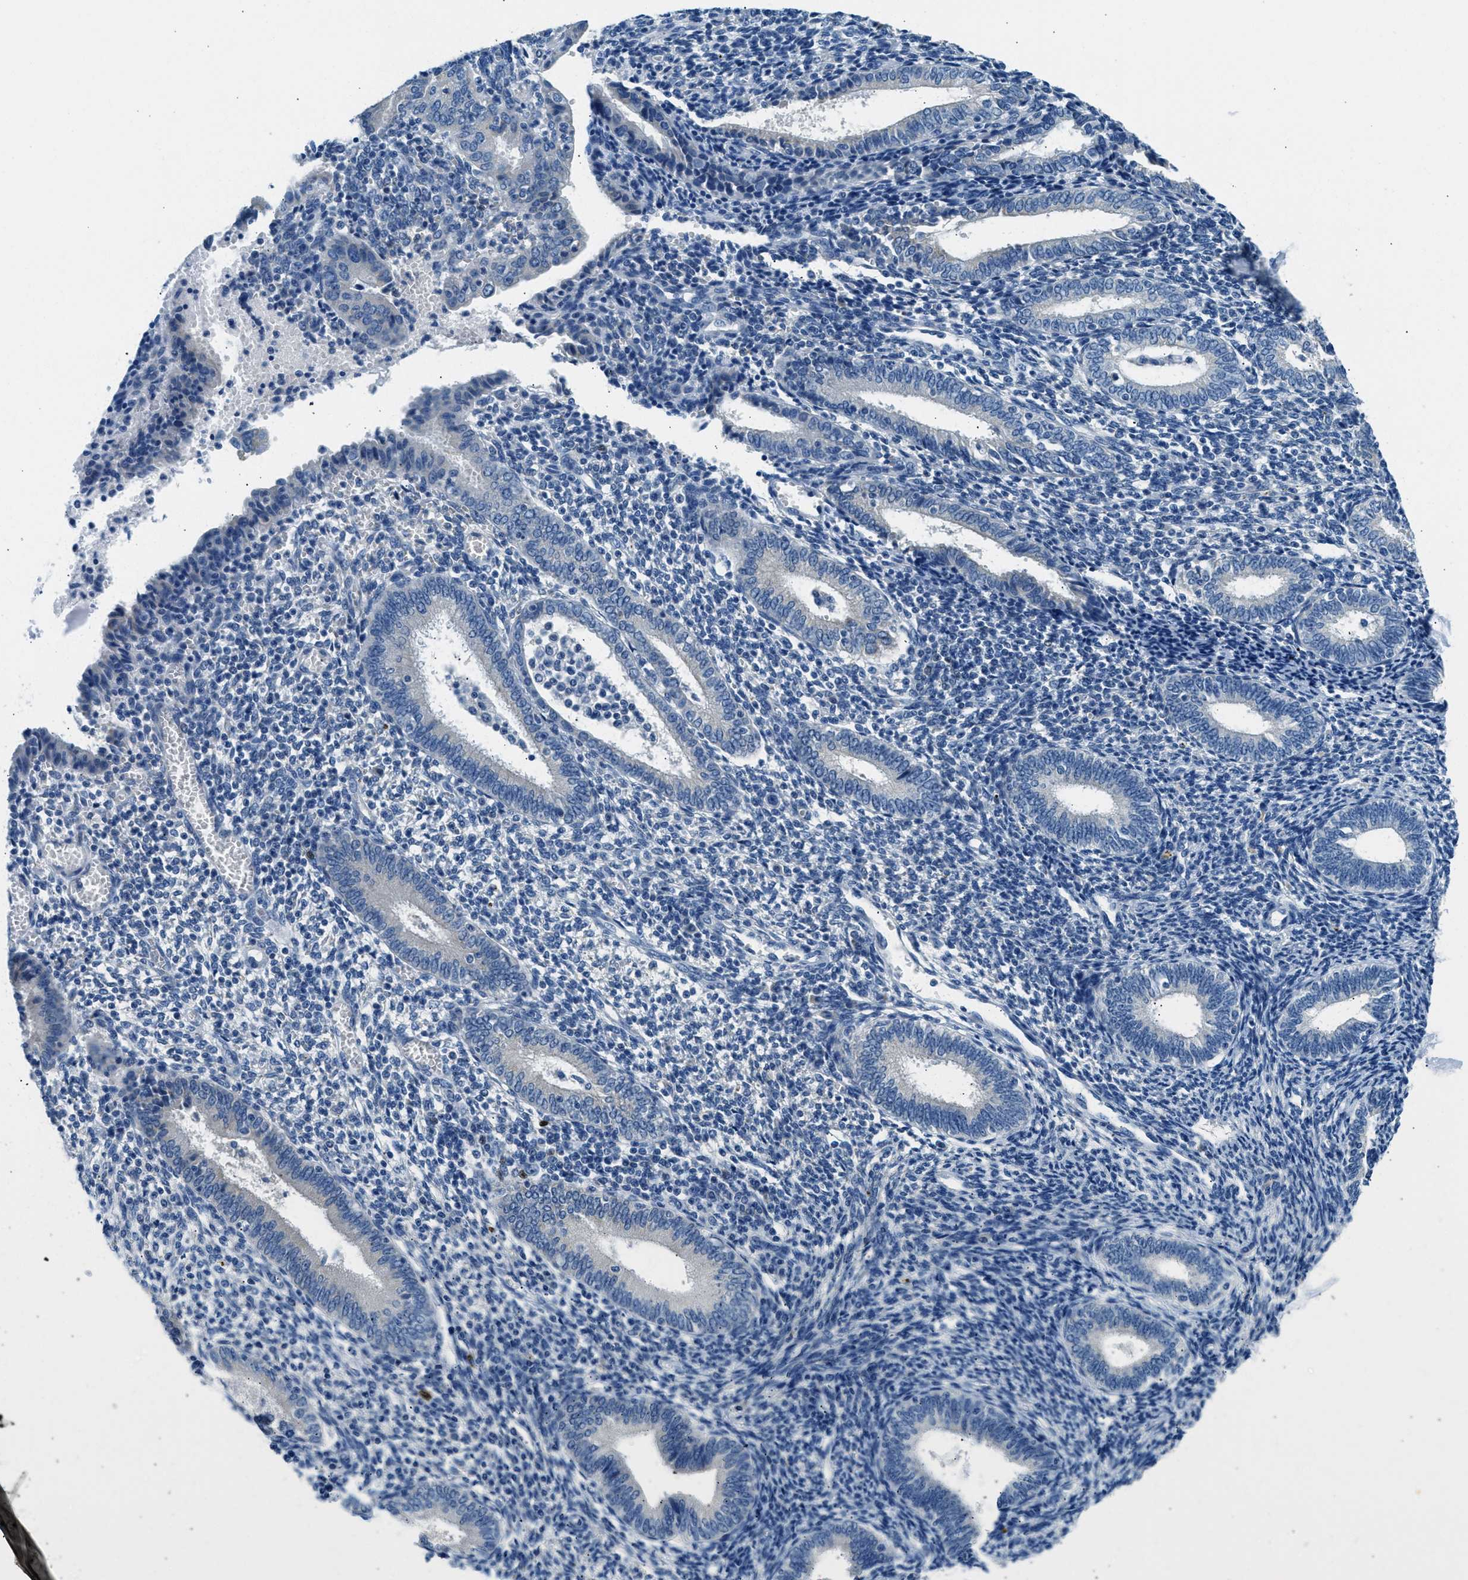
{"staining": {"intensity": "negative", "quantity": "none", "location": "none"}, "tissue": "endometrium", "cell_type": "Cells in endometrial stroma", "image_type": "normal", "snomed": [{"axis": "morphology", "description": "Normal tissue, NOS"}, {"axis": "topography", "description": "Endometrium"}], "caption": "A histopathology image of endometrium stained for a protein displays no brown staining in cells in endometrial stroma. (Stains: DAB IHC with hematoxylin counter stain, Microscopy: brightfield microscopy at high magnification).", "gene": "CLDN18", "patient": {"sex": "female", "age": 41}}